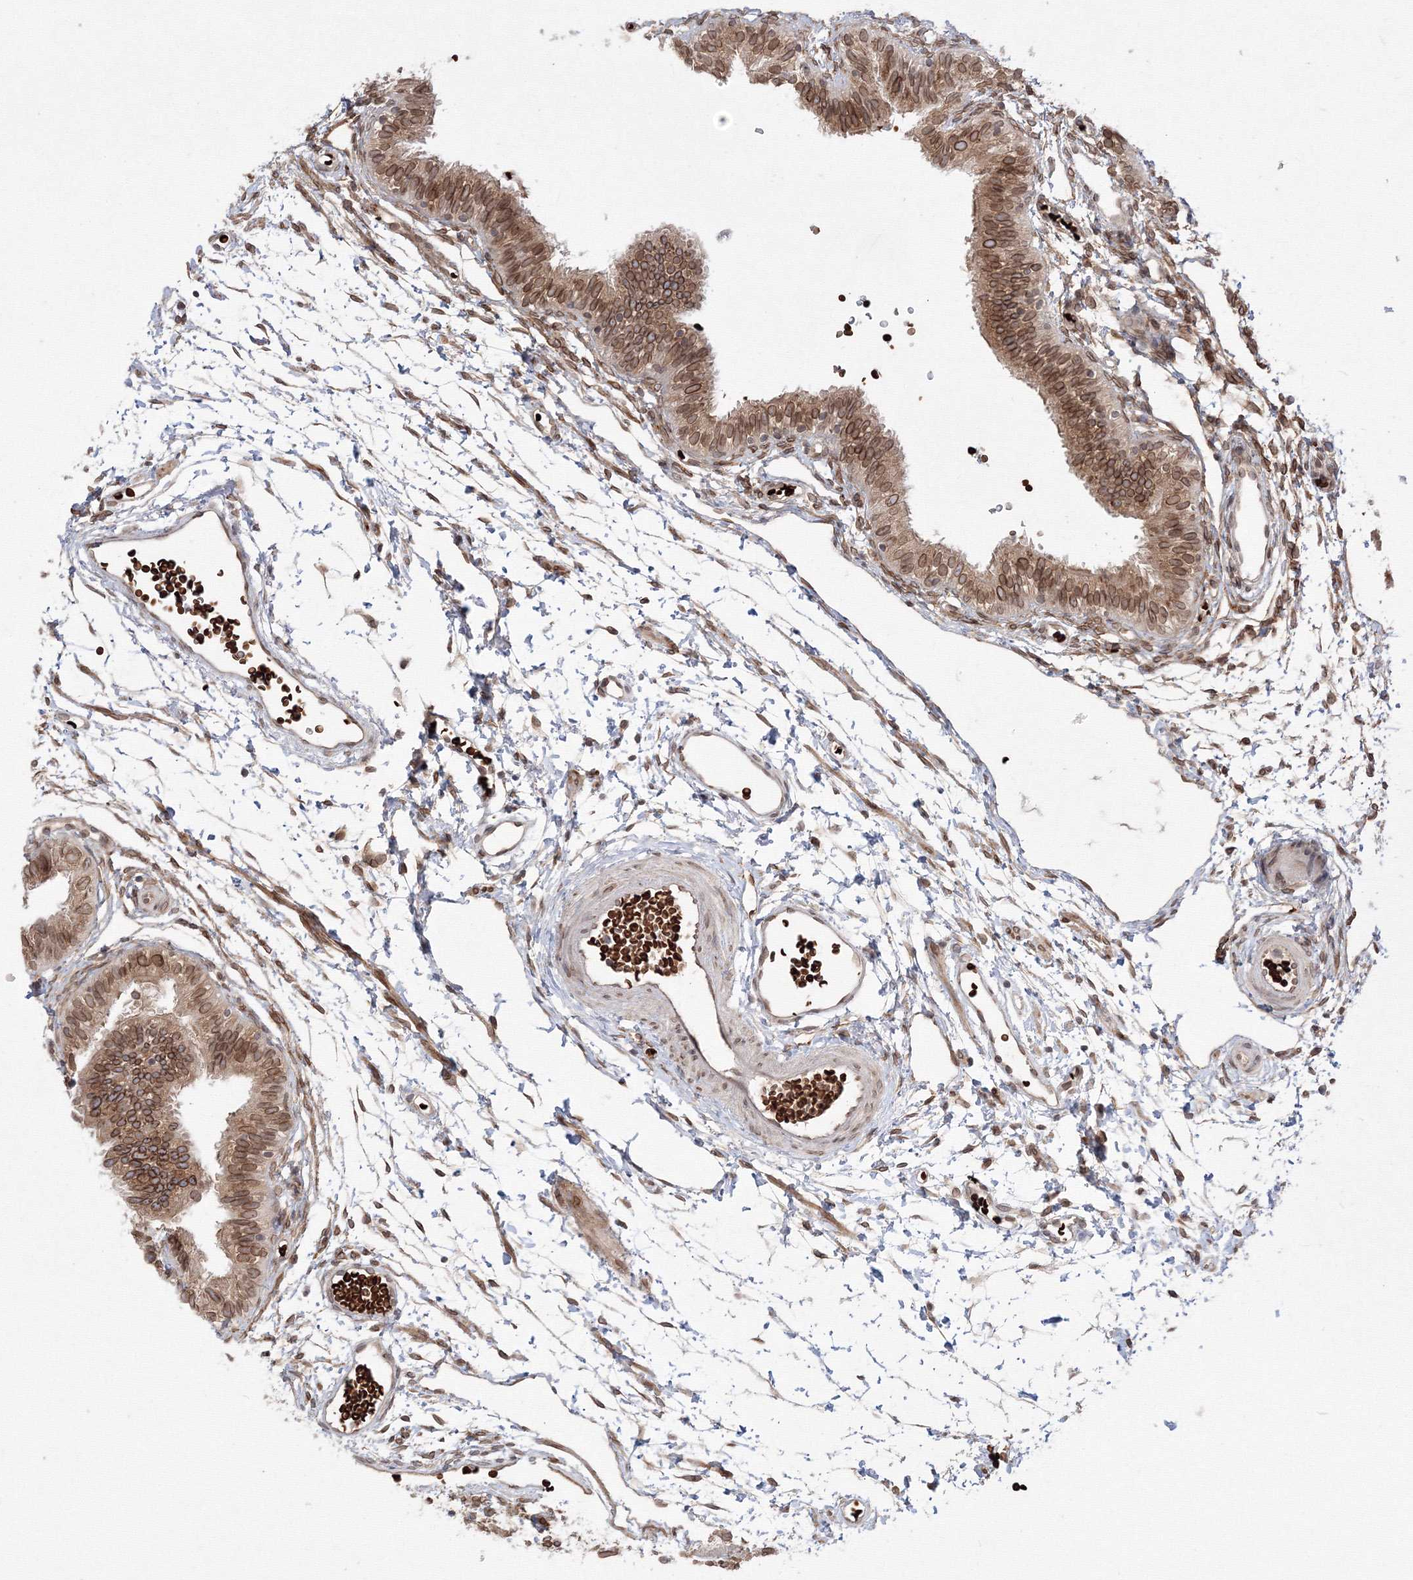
{"staining": {"intensity": "moderate", "quantity": ">75%", "location": "cytoplasmic/membranous,nuclear"}, "tissue": "fallopian tube", "cell_type": "Glandular cells", "image_type": "normal", "snomed": [{"axis": "morphology", "description": "Normal tissue, NOS"}, {"axis": "topography", "description": "Fallopian tube"}], "caption": "Immunohistochemistry (IHC) photomicrograph of unremarkable human fallopian tube stained for a protein (brown), which demonstrates medium levels of moderate cytoplasmic/membranous,nuclear staining in about >75% of glandular cells.", "gene": "DNAJB2", "patient": {"sex": "female", "age": 35}}